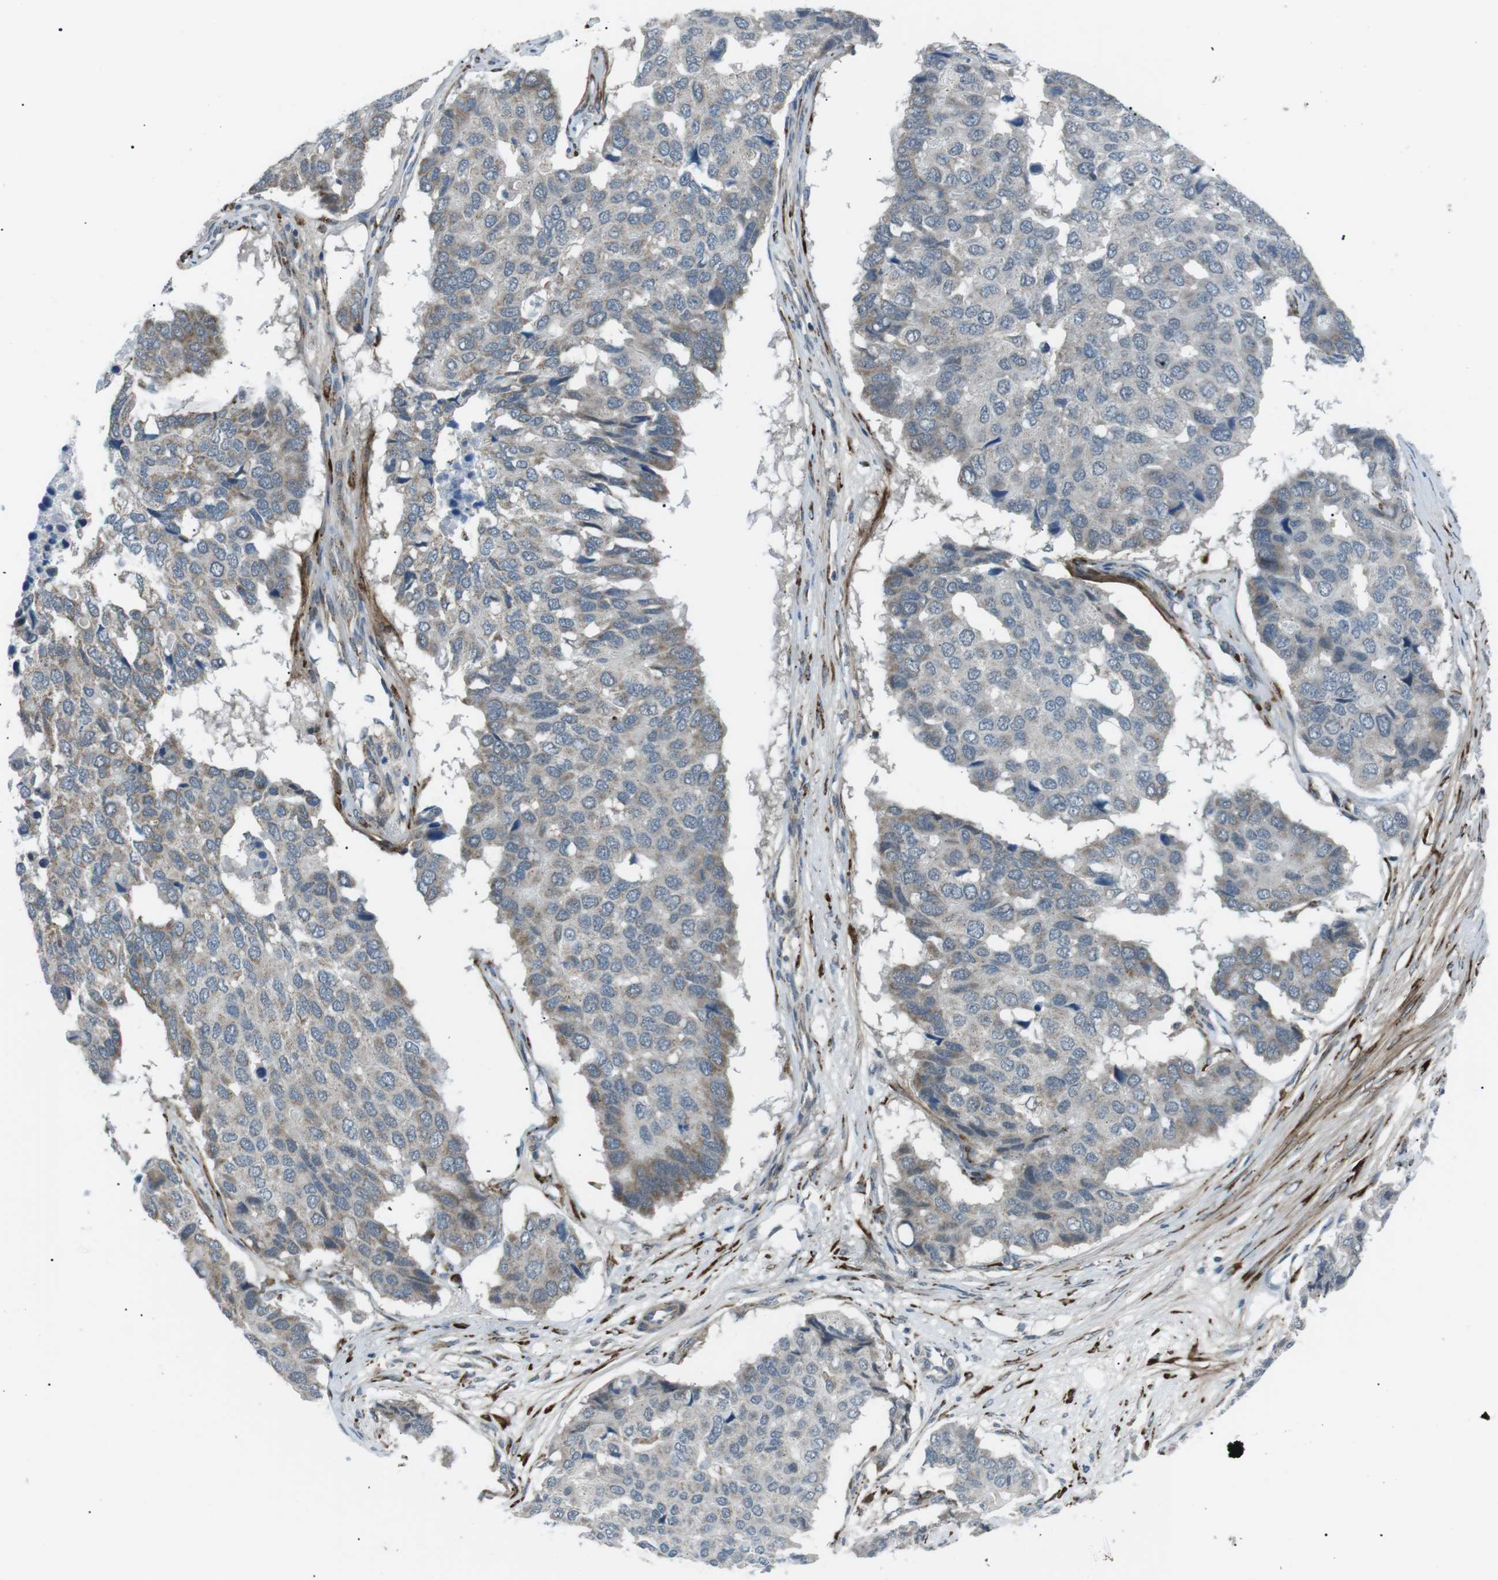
{"staining": {"intensity": "weak", "quantity": "<25%", "location": "cytoplasmic/membranous"}, "tissue": "pancreatic cancer", "cell_type": "Tumor cells", "image_type": "cancer", "snomed": [{"axis": "morphology", "description": "Adenocarcinoma, NOS"}, {"axis": "topography", "description": "Pancreas"}], "caption": "DAB immunohistochemical staining of pancreatic cancer demonstrates no significant staining in tumor cells.", "gene": "ARID5B", "patient": {"sex": "male", "age": 50}}